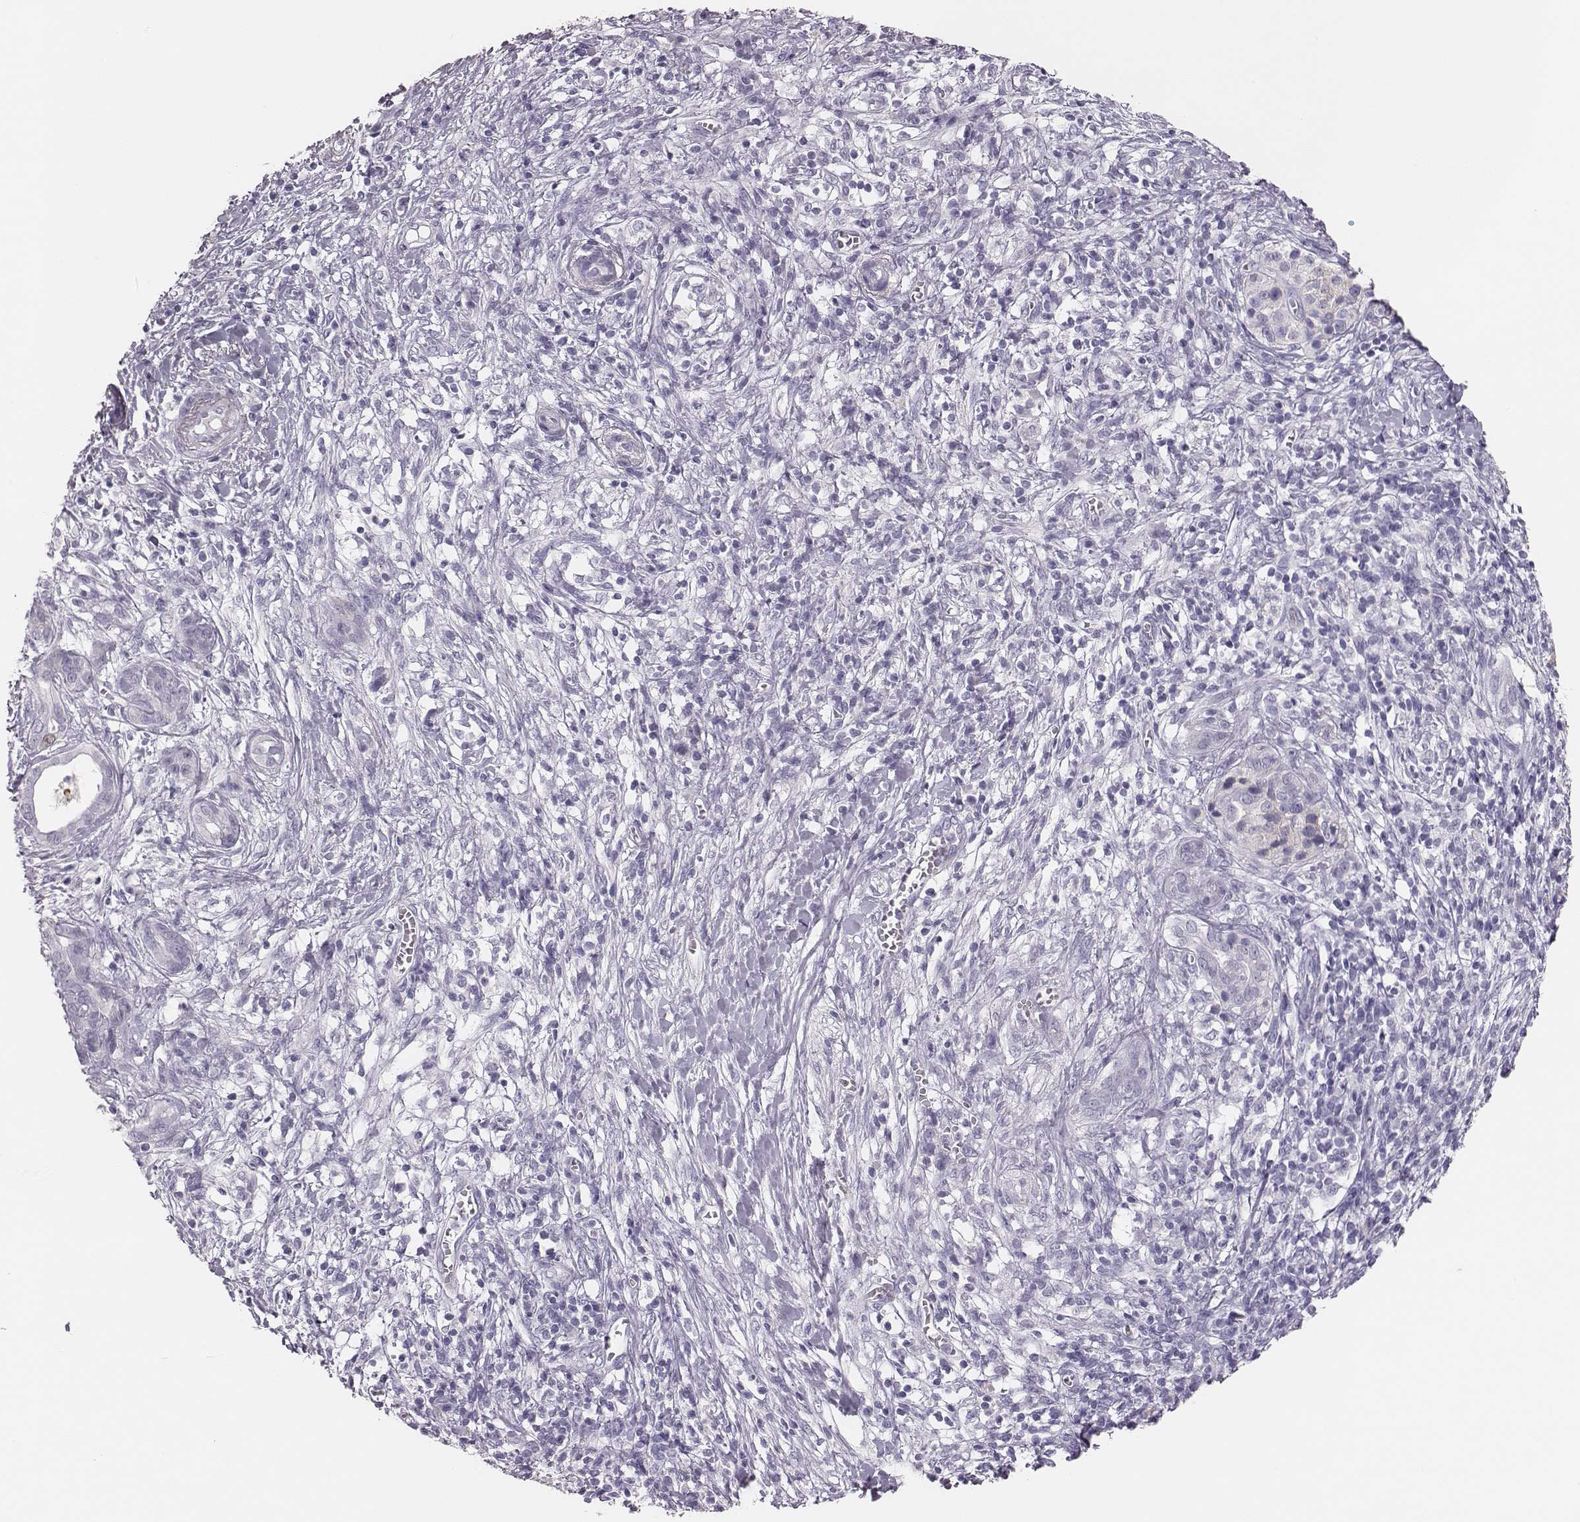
{"staining": {"intensity": "negative", "quantity": "none", "location": "none"}, "tissue": "pancreatic cancer", "cell_type": "Tumor cells", "image_type": "cancer", "snomed": [{"axis": "morphology", "description": "Adenocarcinoma, NOS"}, {"axis": "topography", "description": "Pancreas"}], "caption": "There is no significant positivity in tumor cells of pancreatic adenocarcinoma.", "gene": "H1-6", "patient": {"sex": "male", "age": 61}}